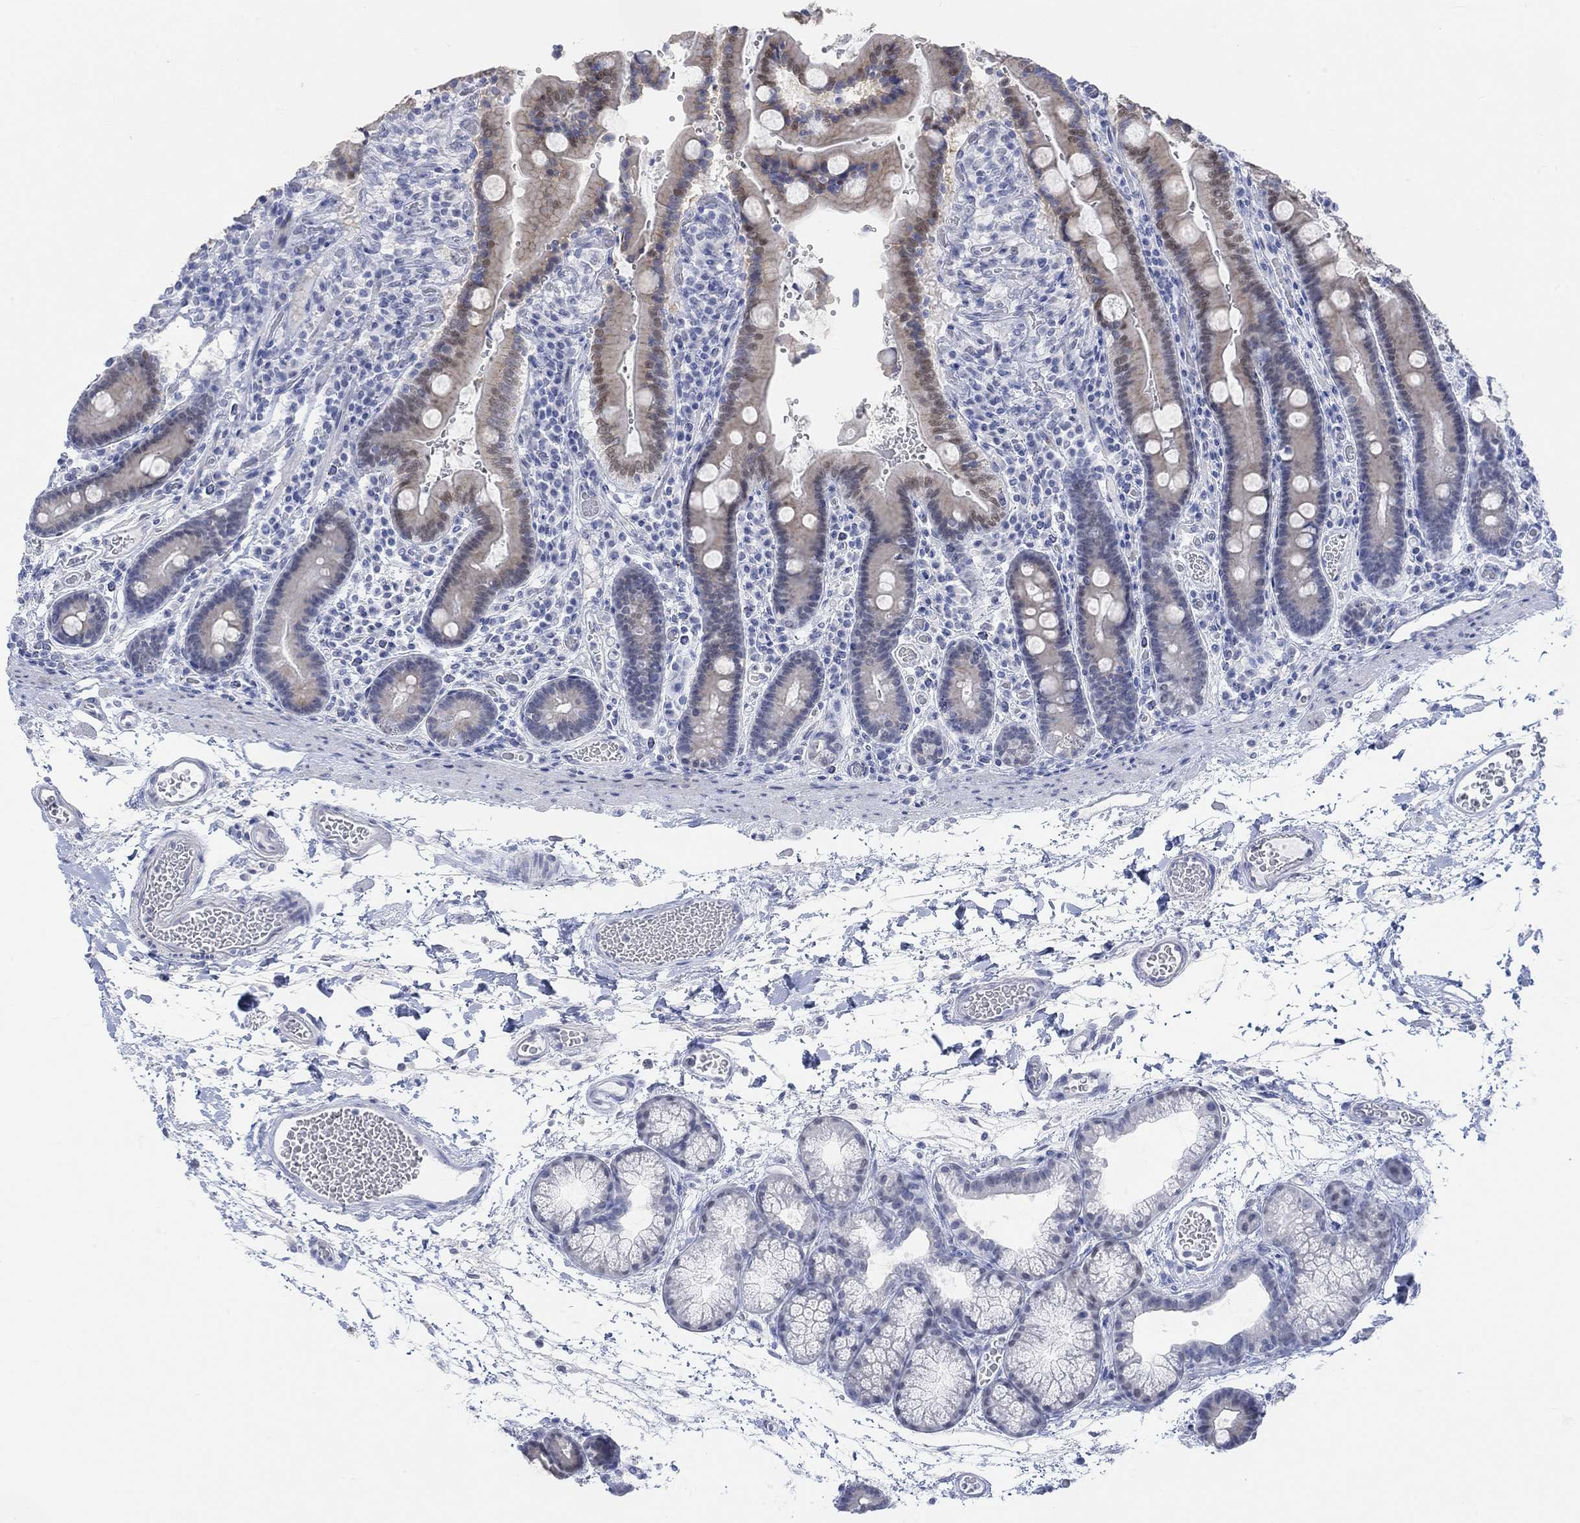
{"staining": {"intensity": "weak", "quantity": "<25%", "location": "nuclear"}, "tissue": "duodenum", "cell_type": "Glandular cells", "image_type": "normal", "snomed": [{"axis": "morphology", "description": "Normal tissue, NOS"}, {"axis": "topography", "description": "Duodenum"}], "caption": "An immunohistochemistry (IHC) histopathology image of benign duodenum is shown. There is no staining in glandular cells of duodenum.", "gene": "AK8", "patient": {"sex": "female", "age": 62}}